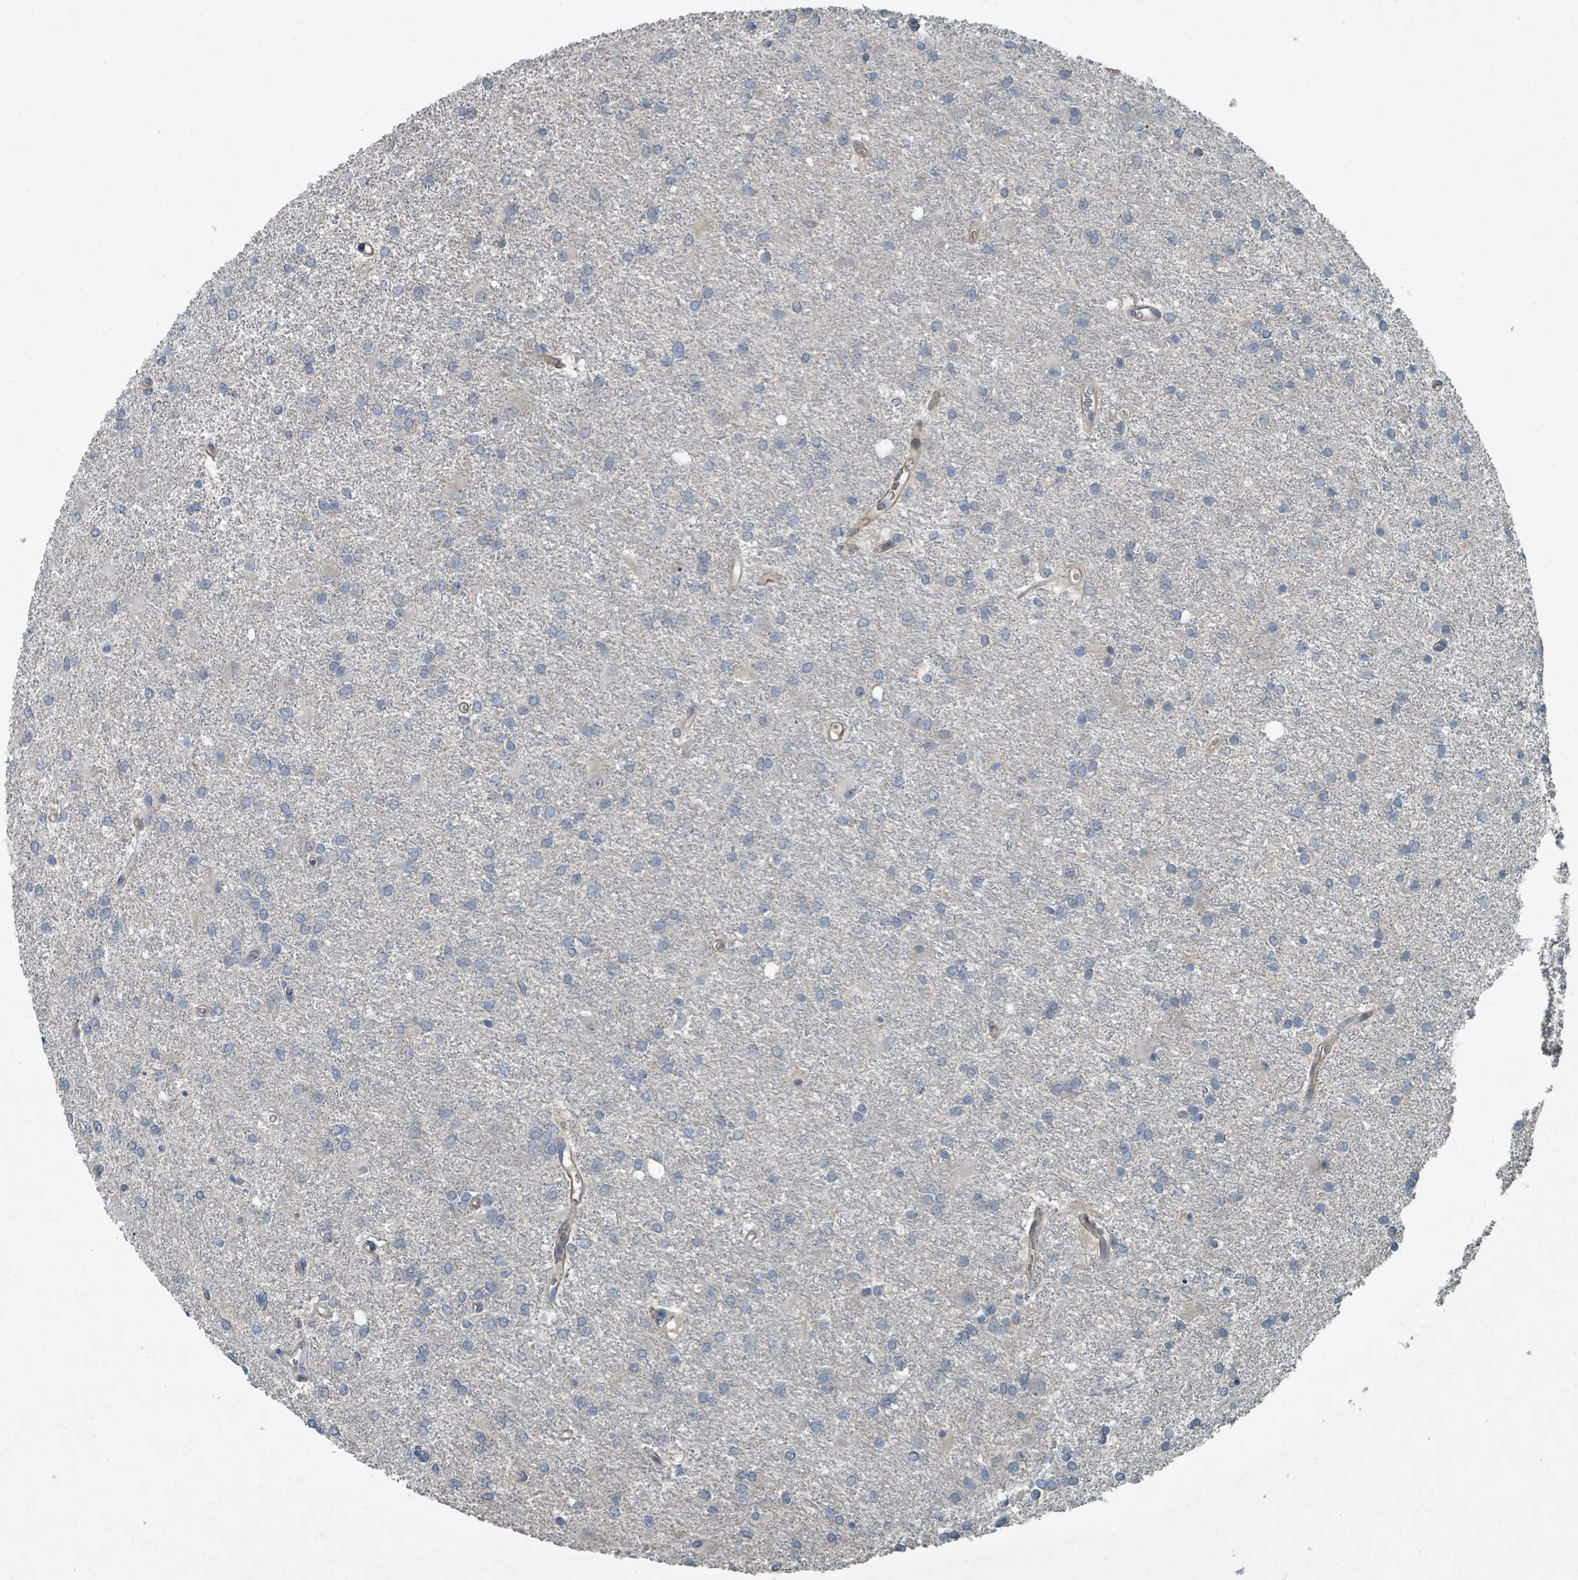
{"staining": {"intensity": "negative", "quantity": "none", "location": "none"}, "tissue": "glioma", "cell_type": "Tumor cells", "image_type": "cancer", "snomed": [{"axis": "morphology", "description": "Glioma, malignant, High grade"}, {"axis": "topography", "description": "Brain"}], "caption": "The histopathology image shows no staining of tumor cells in malignant glioma (high-grade).", "gene": "SLC44A5", "patient": {"sex": "female", "age": 50}}